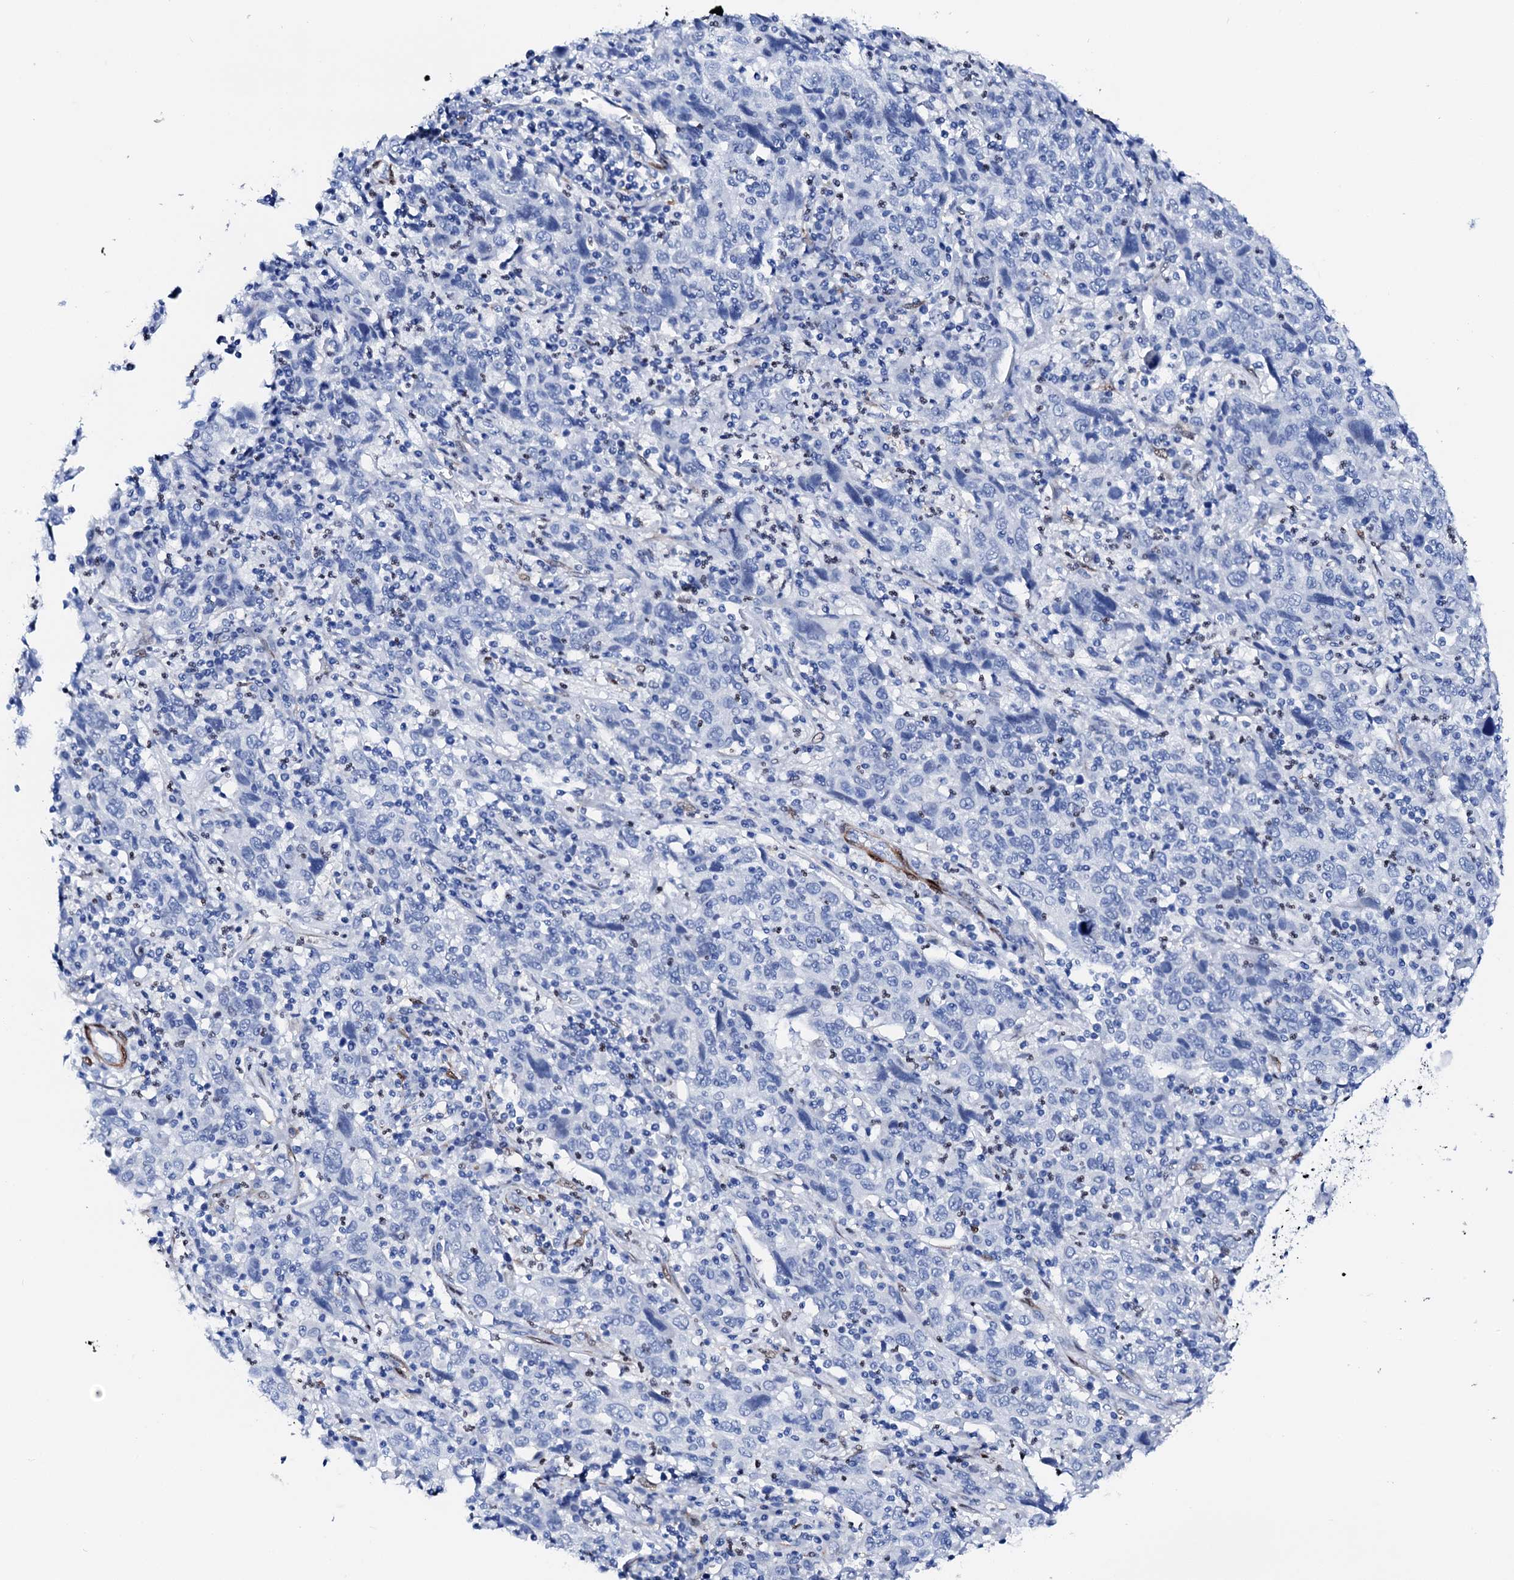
{"staining": {"intensity": "negative", "quantity": "none", "location": "none"}, "tissue": "cervical cancer", "cell_type": "Tumor cells", "image_type": "cancer", "snomed": [{"axis": "morphology", "description": "Squamous cell carcinoma, NOS"}, {"axis": "topography", "description": "Cervix"}], "caption": "A high-resolution image shows IHC staining of cervical squamous cell carcinoma, which exhibits no significant staining in tumor cells.", "gene": "NRIP2", "patient": {"sex": "female", "age": 46}}